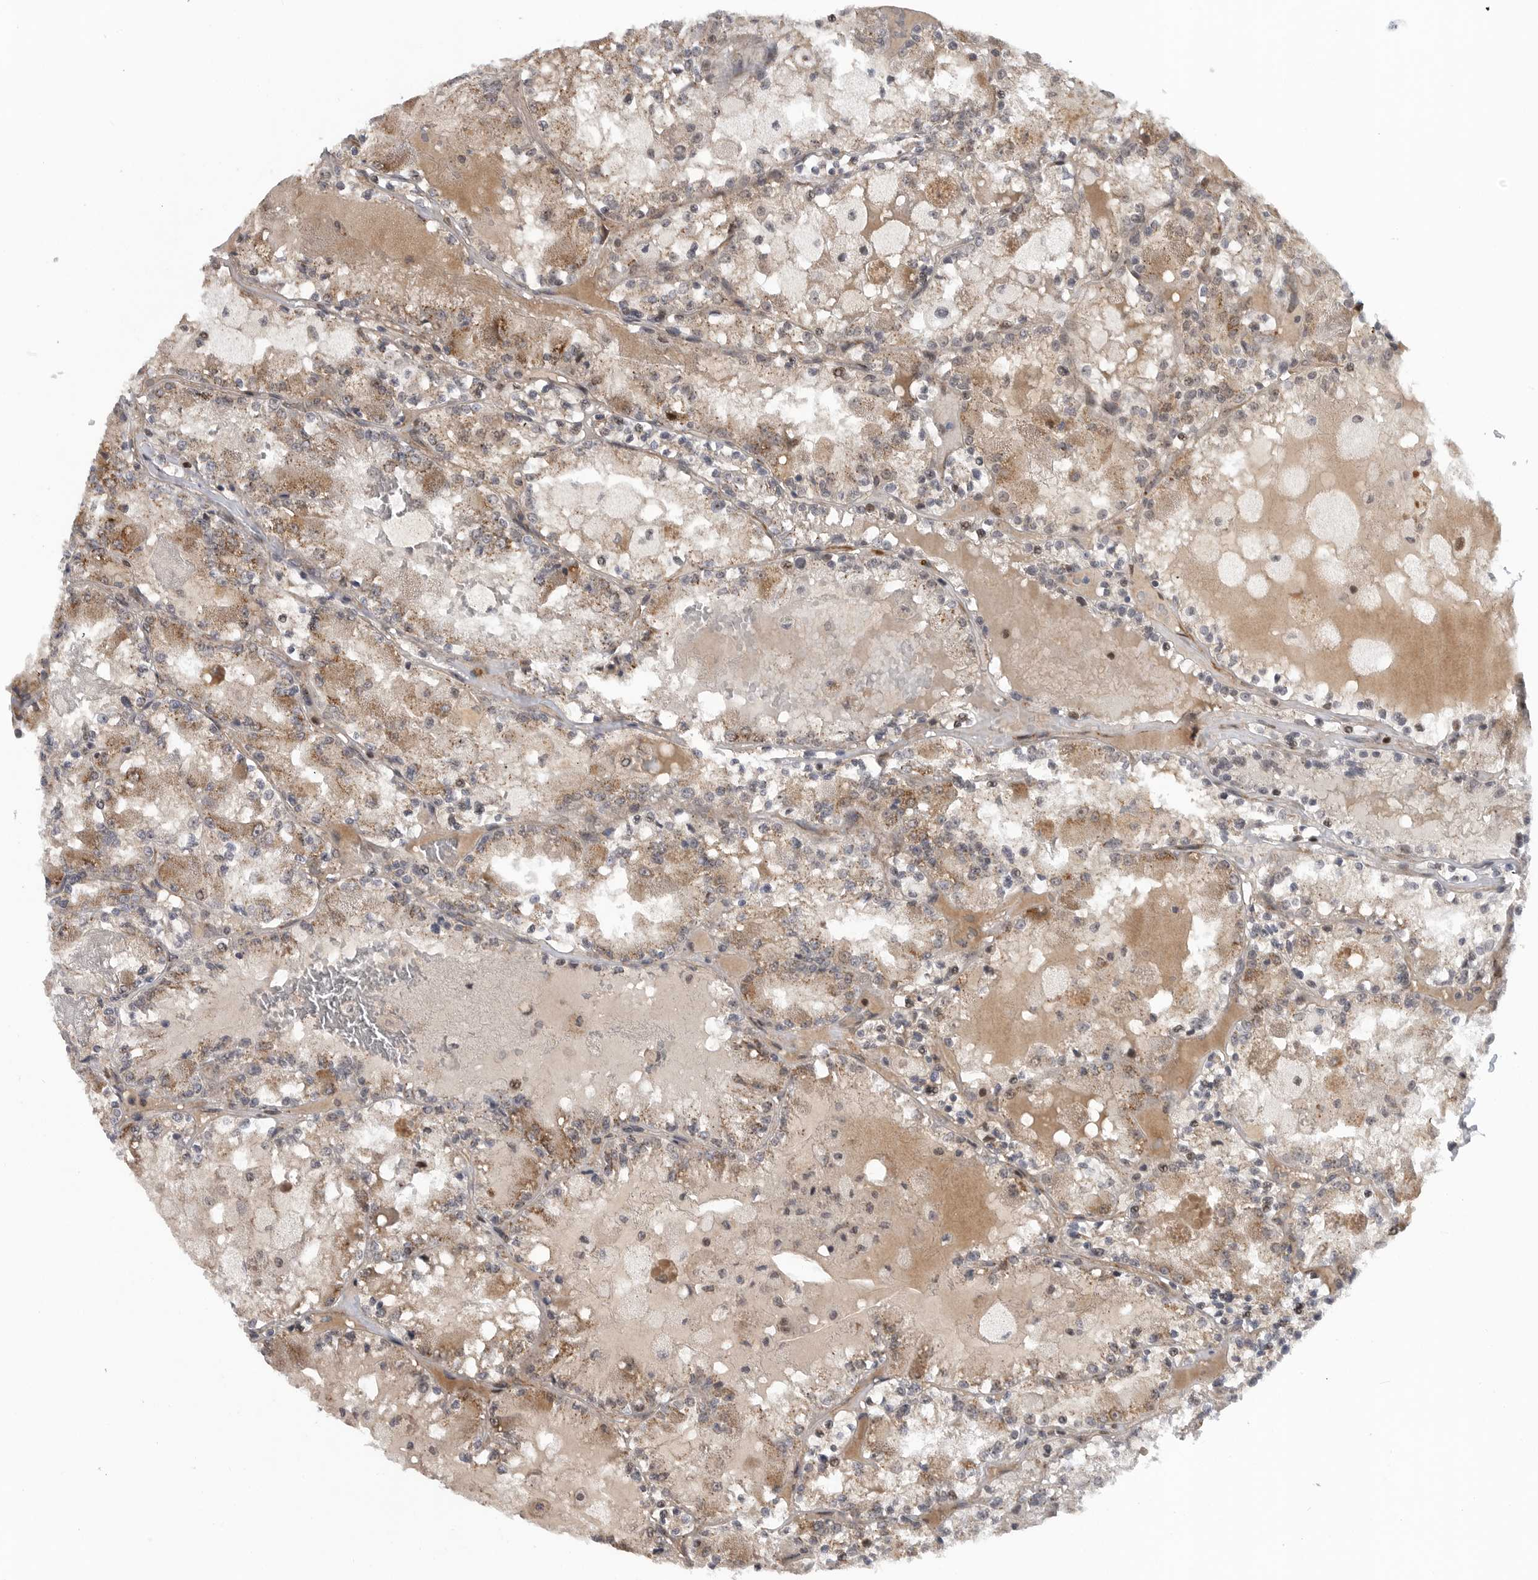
{"staining": {"intensity": "weak", "quantity": ">75%", "location": "cytoplasmic/membranous"}, "tissue": "renal cancer", "cell_type": "Tumor cells", "image_type": "cancer", "snomed": [{"axis": "morphology", "description": "Adenocarcinoma, NOS"}, {"axis": "topography", "description": "Kidney"}], "caption": "Immunohistochemical staining of renal cancer demonstrates weak cytoplasmic/membranous protein expression in about >75% of tumor cells. (brown staining indicates protein expression, while blue staining denotes nuclei).", "gene": "TMPRSS11F", "patient": {"sex": "female", "age": 56}}